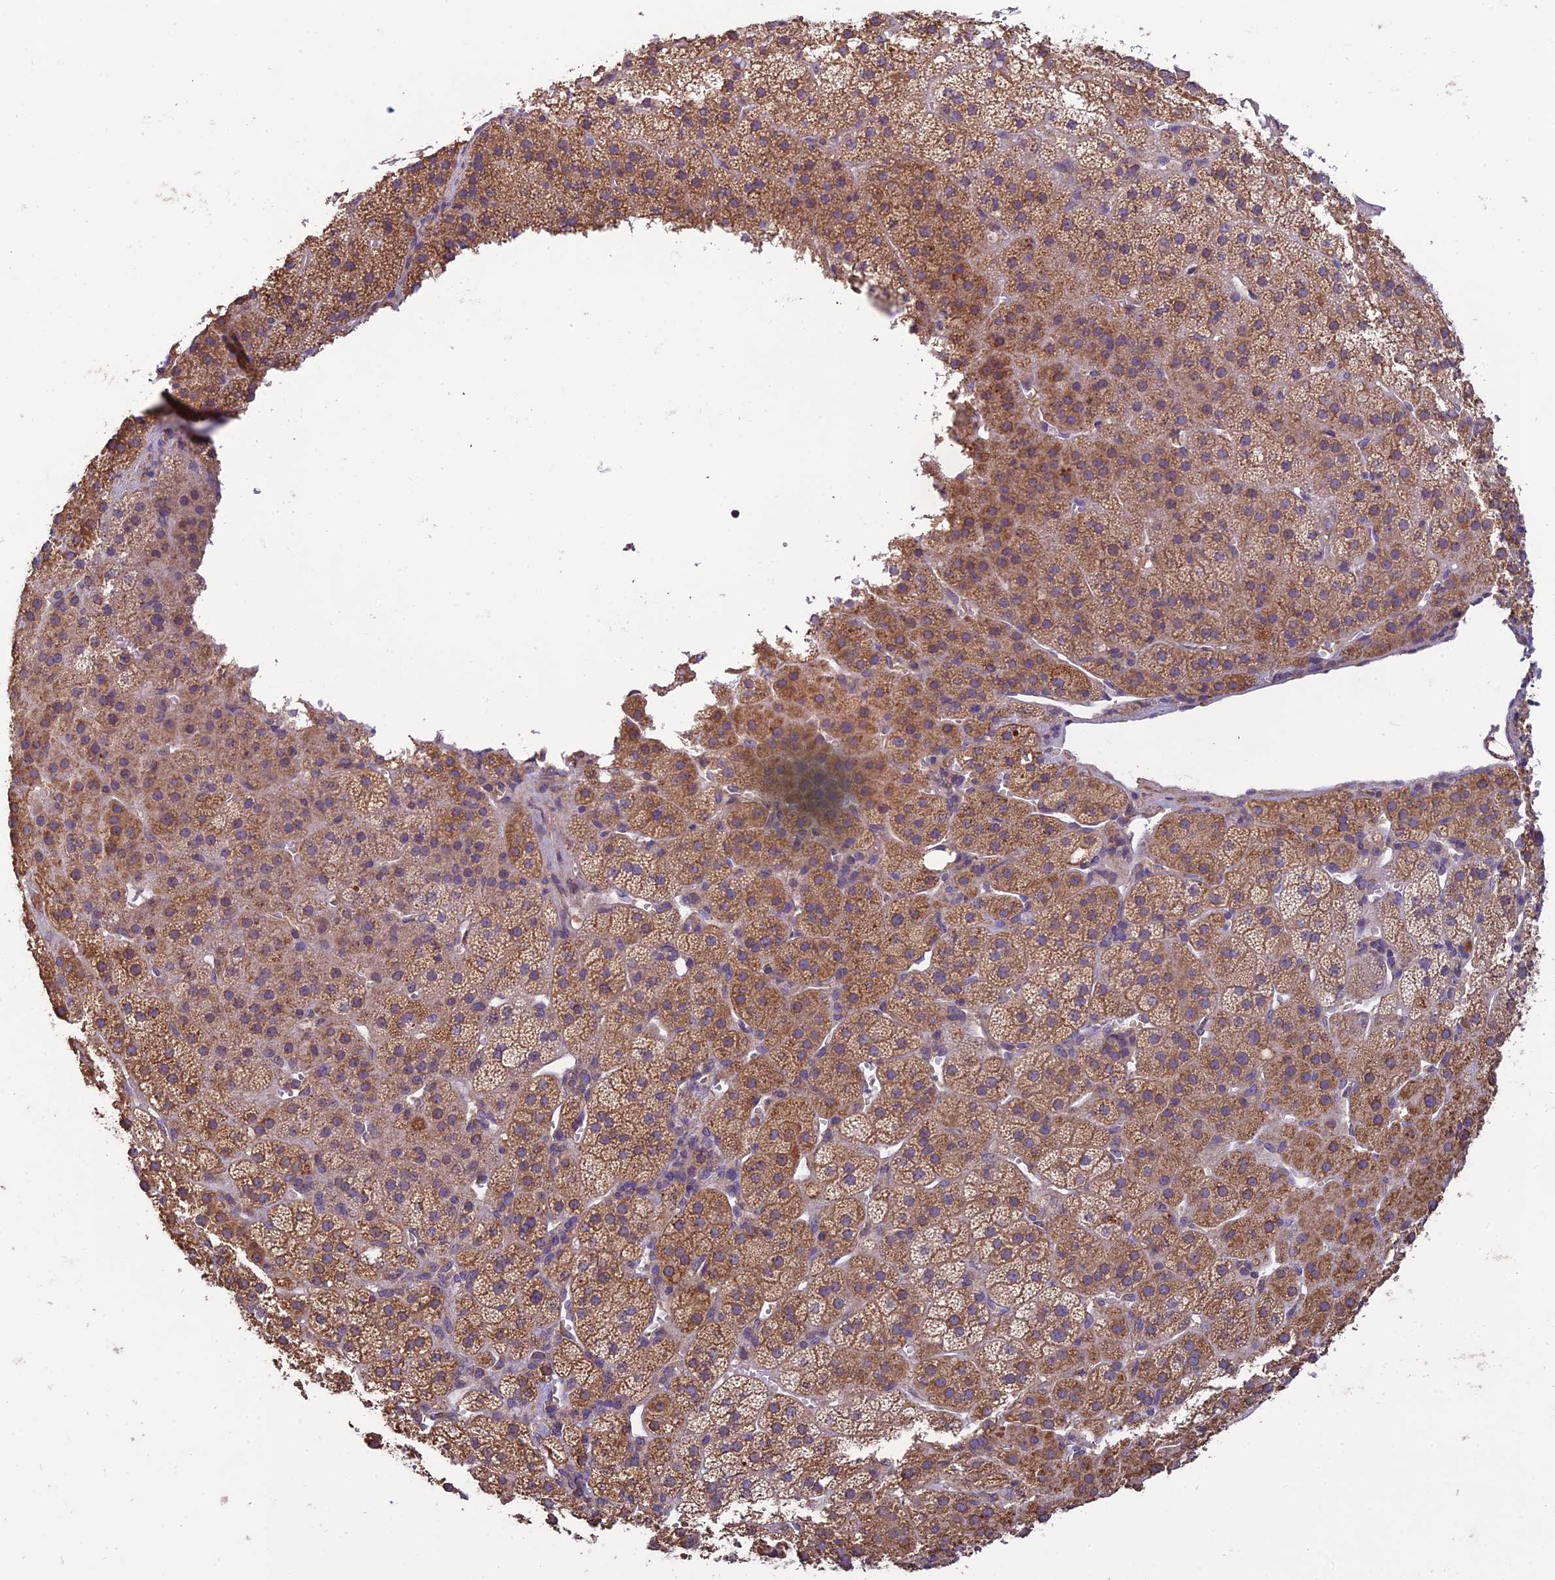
{"staining": {"intensity": "moderate", "quantity": "25%-75%", "location": "cytoplasmic/membranous"}, "tissue": "adrenal gland", "cell_type": "Glandular cells", "image_type": "normal", "snomed": [{"axis": "morphology", "description": "Normal tissue, NOS"}, {"axis": "topography", "description": "Adrenal gland"}], "caption": "About 25%-75% of glandular cells in benign adrenal gland reveal moderate cytoplasmic/membranous protein positivity as visualized by brown immunohistochemical staining.", "gene": "MRNIP", "patient": {"sex": "female", "age": 70}}